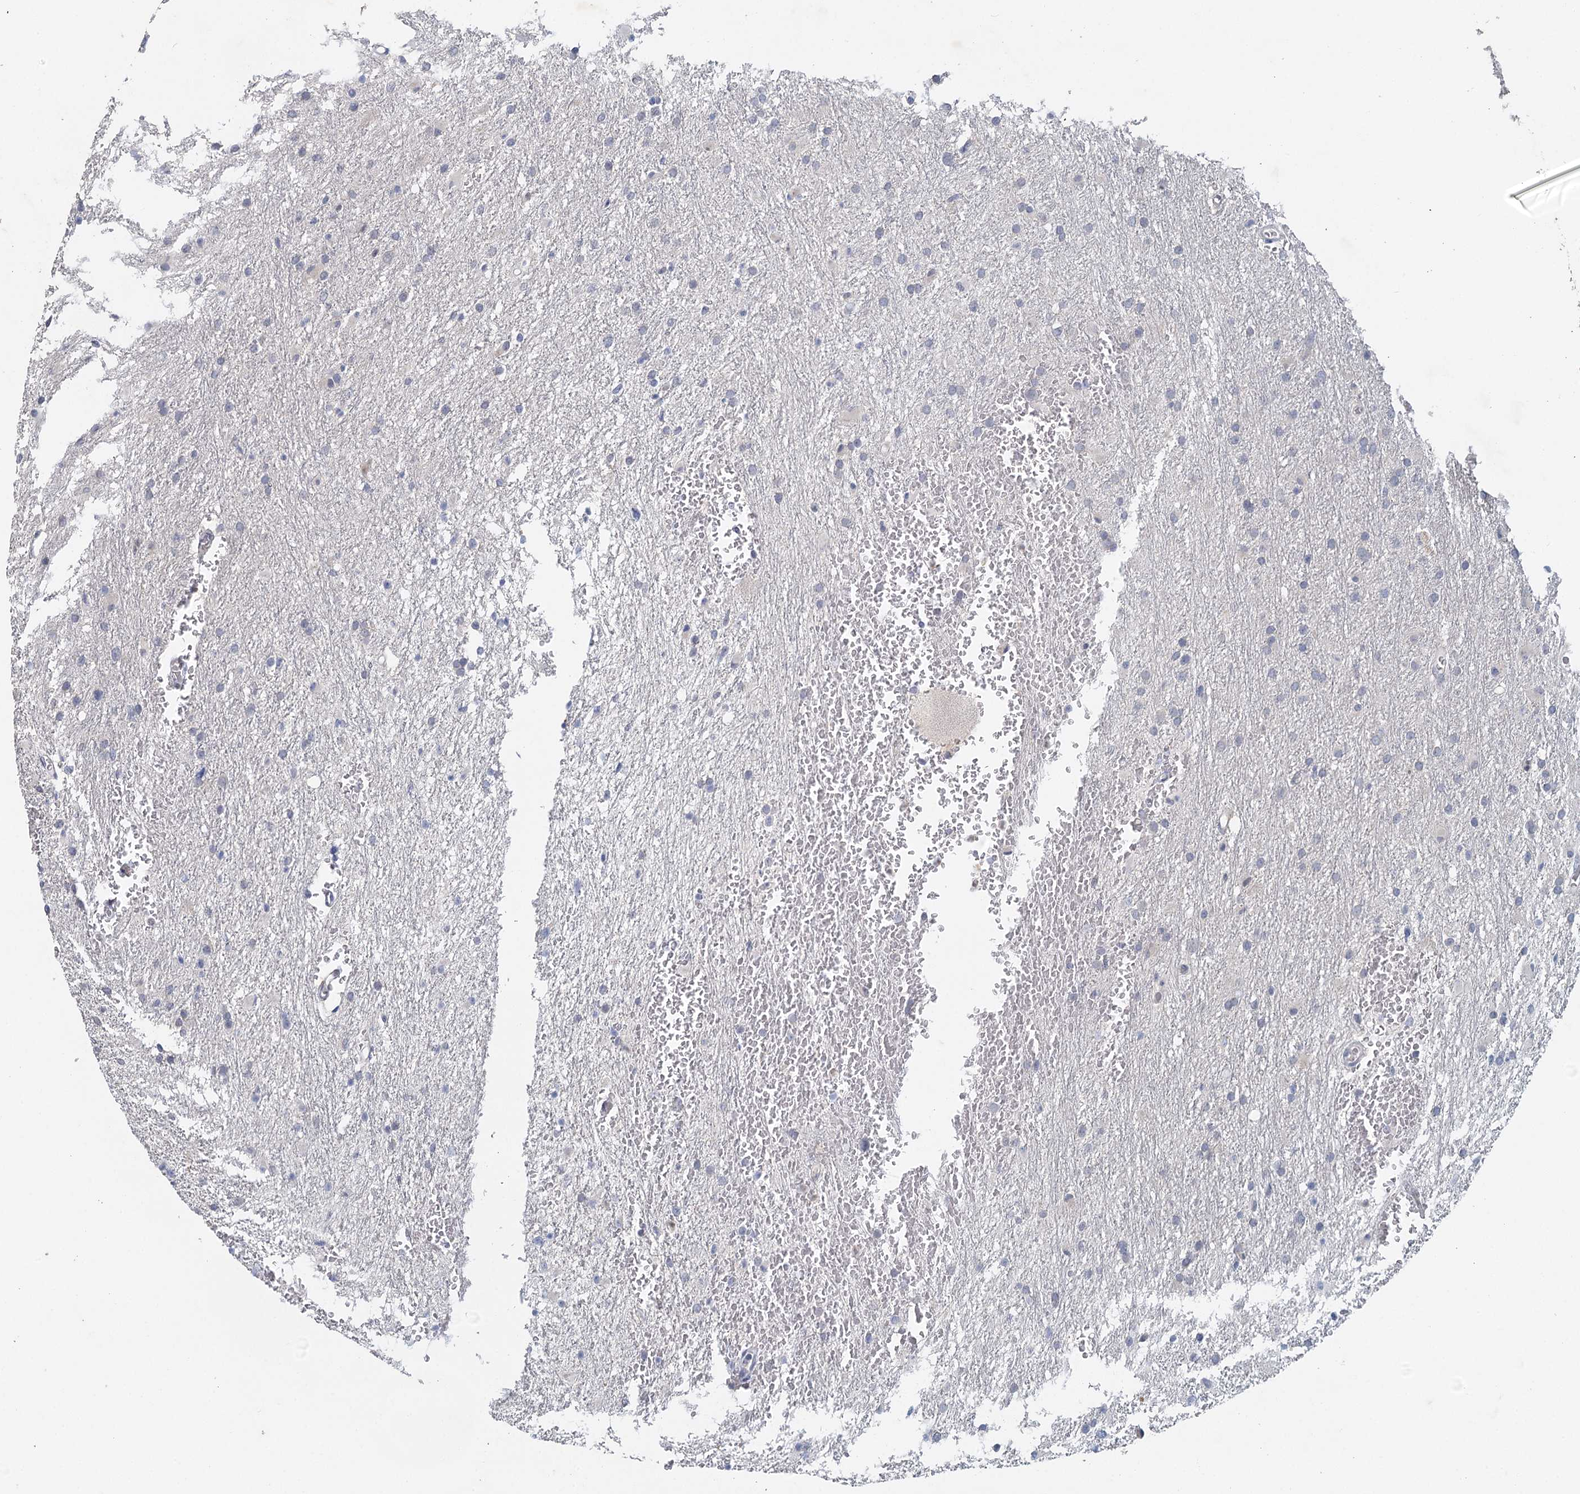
{"staining": {"intensity": "negative", "quantity": "none", "location": "none"}, "tissue": "glioma", "cell_type": "Tumor cells", "image_type": "cancer", "snomed": [{"axis": "morphology", "description": "Glioma, malignant, High grade"}, {"axis": "topography", "description": "Cerebral cortex"}], "caption": "Human glioma stained for a protein using immunohistochemistry (IHC) demonstrates no expression in tumor cells.", "gene": "MYO7B", "patient": {"sex": "female", "age": 36}}